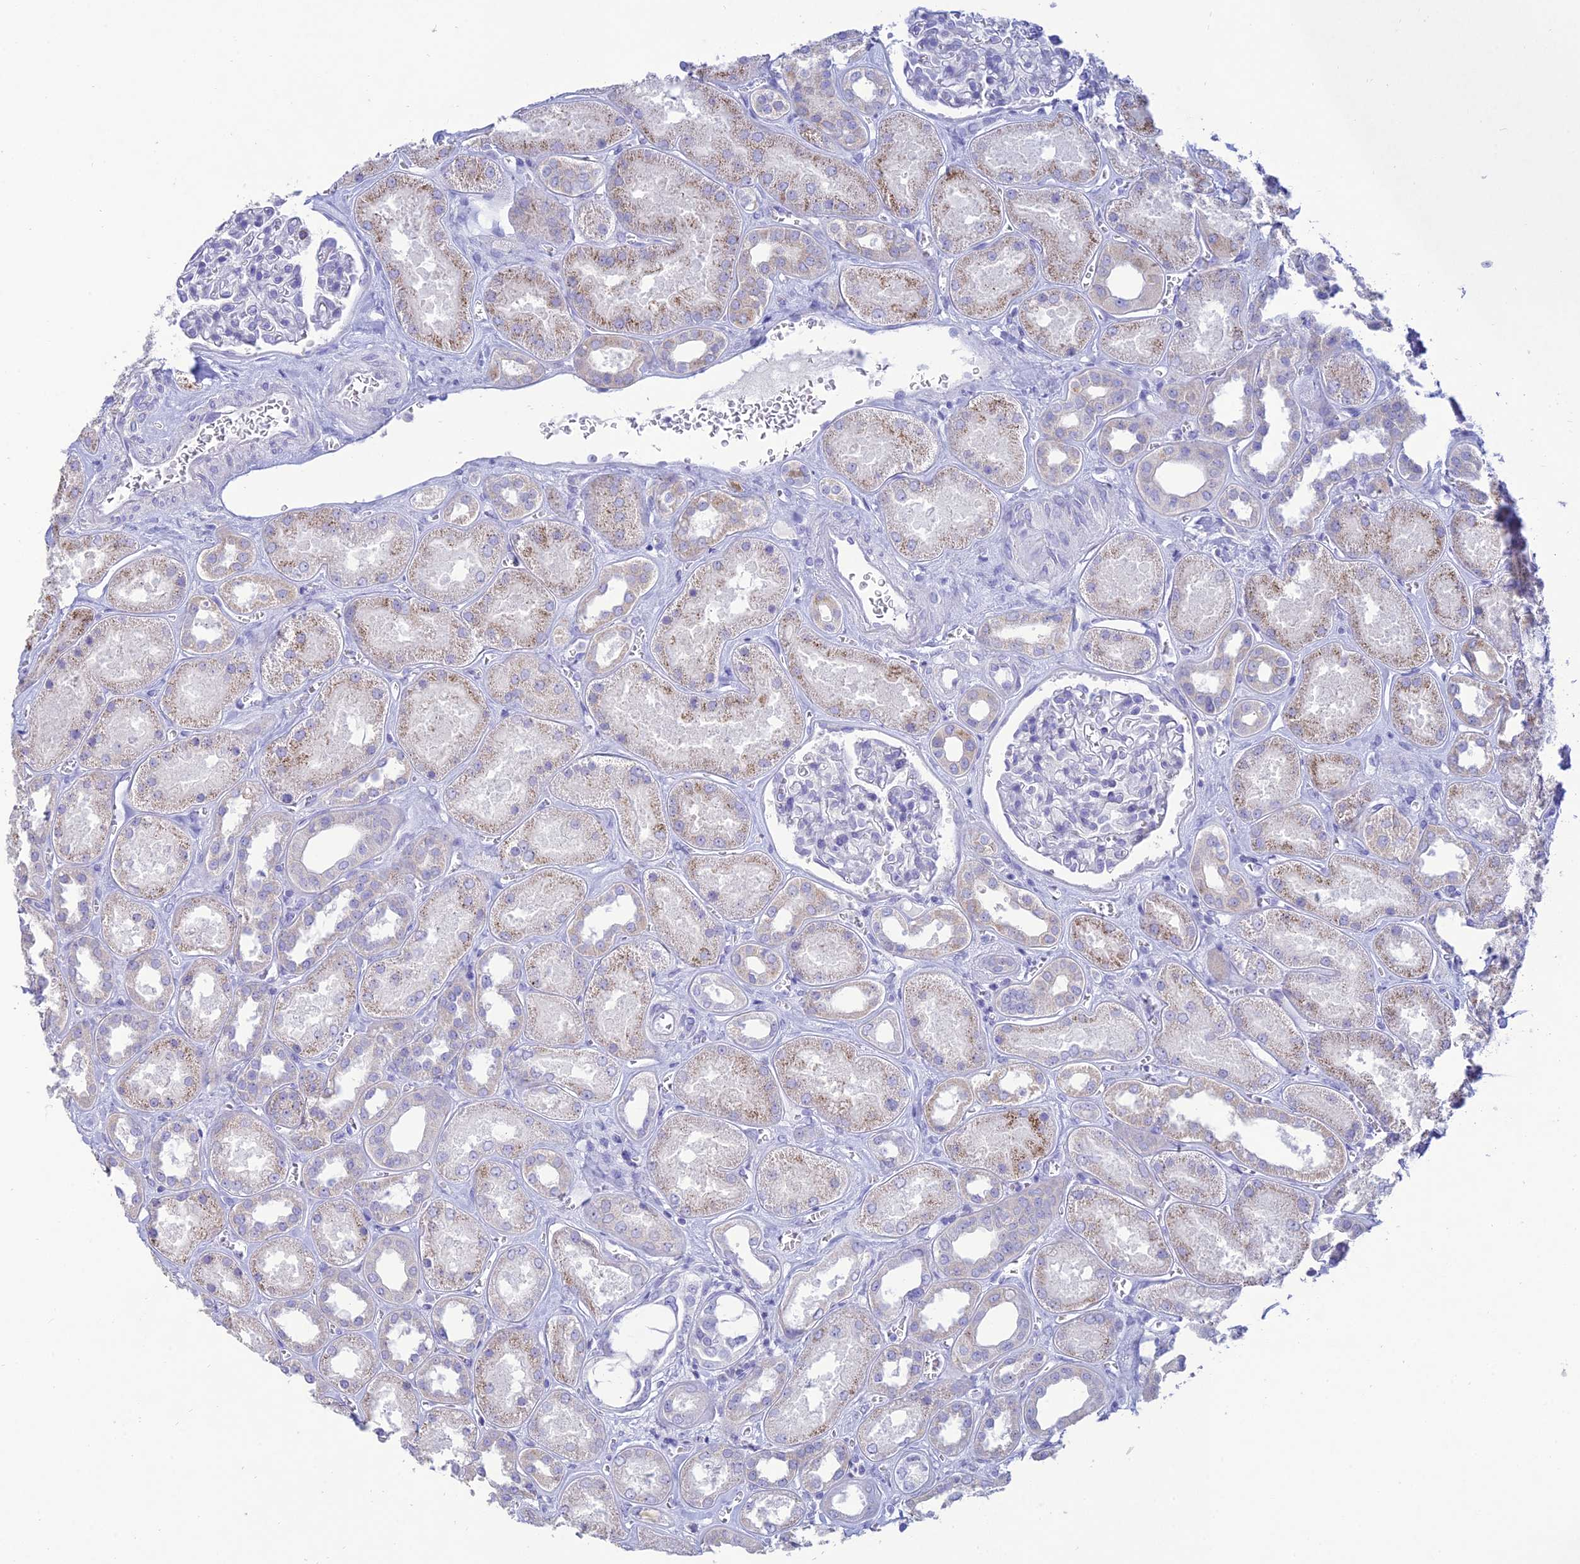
{"staining": {"intensity": "negative", "quantity": "none", "location": "none"}, "tissue": "kidney", "cell_type": "Cells in glomeruli", "image_type": "normal", "snomed": [{"axis": "morphology", "description": "Normal tissue, NOS"}, {"axis": "morphology", "description": "Adenocarcinoma, NOS"}, {"axis": "topography", "description": "Kidney"}], "caption": "IHC photomicrograph of unremarkable human kidney stained for a protein (brown), which demonstrates no staining in cells in glomeruli. (DAB immunohistochemistry (IHC), high magnification).", "gene": "MAL2", "patient": {"sex": "female", "age": 68}}